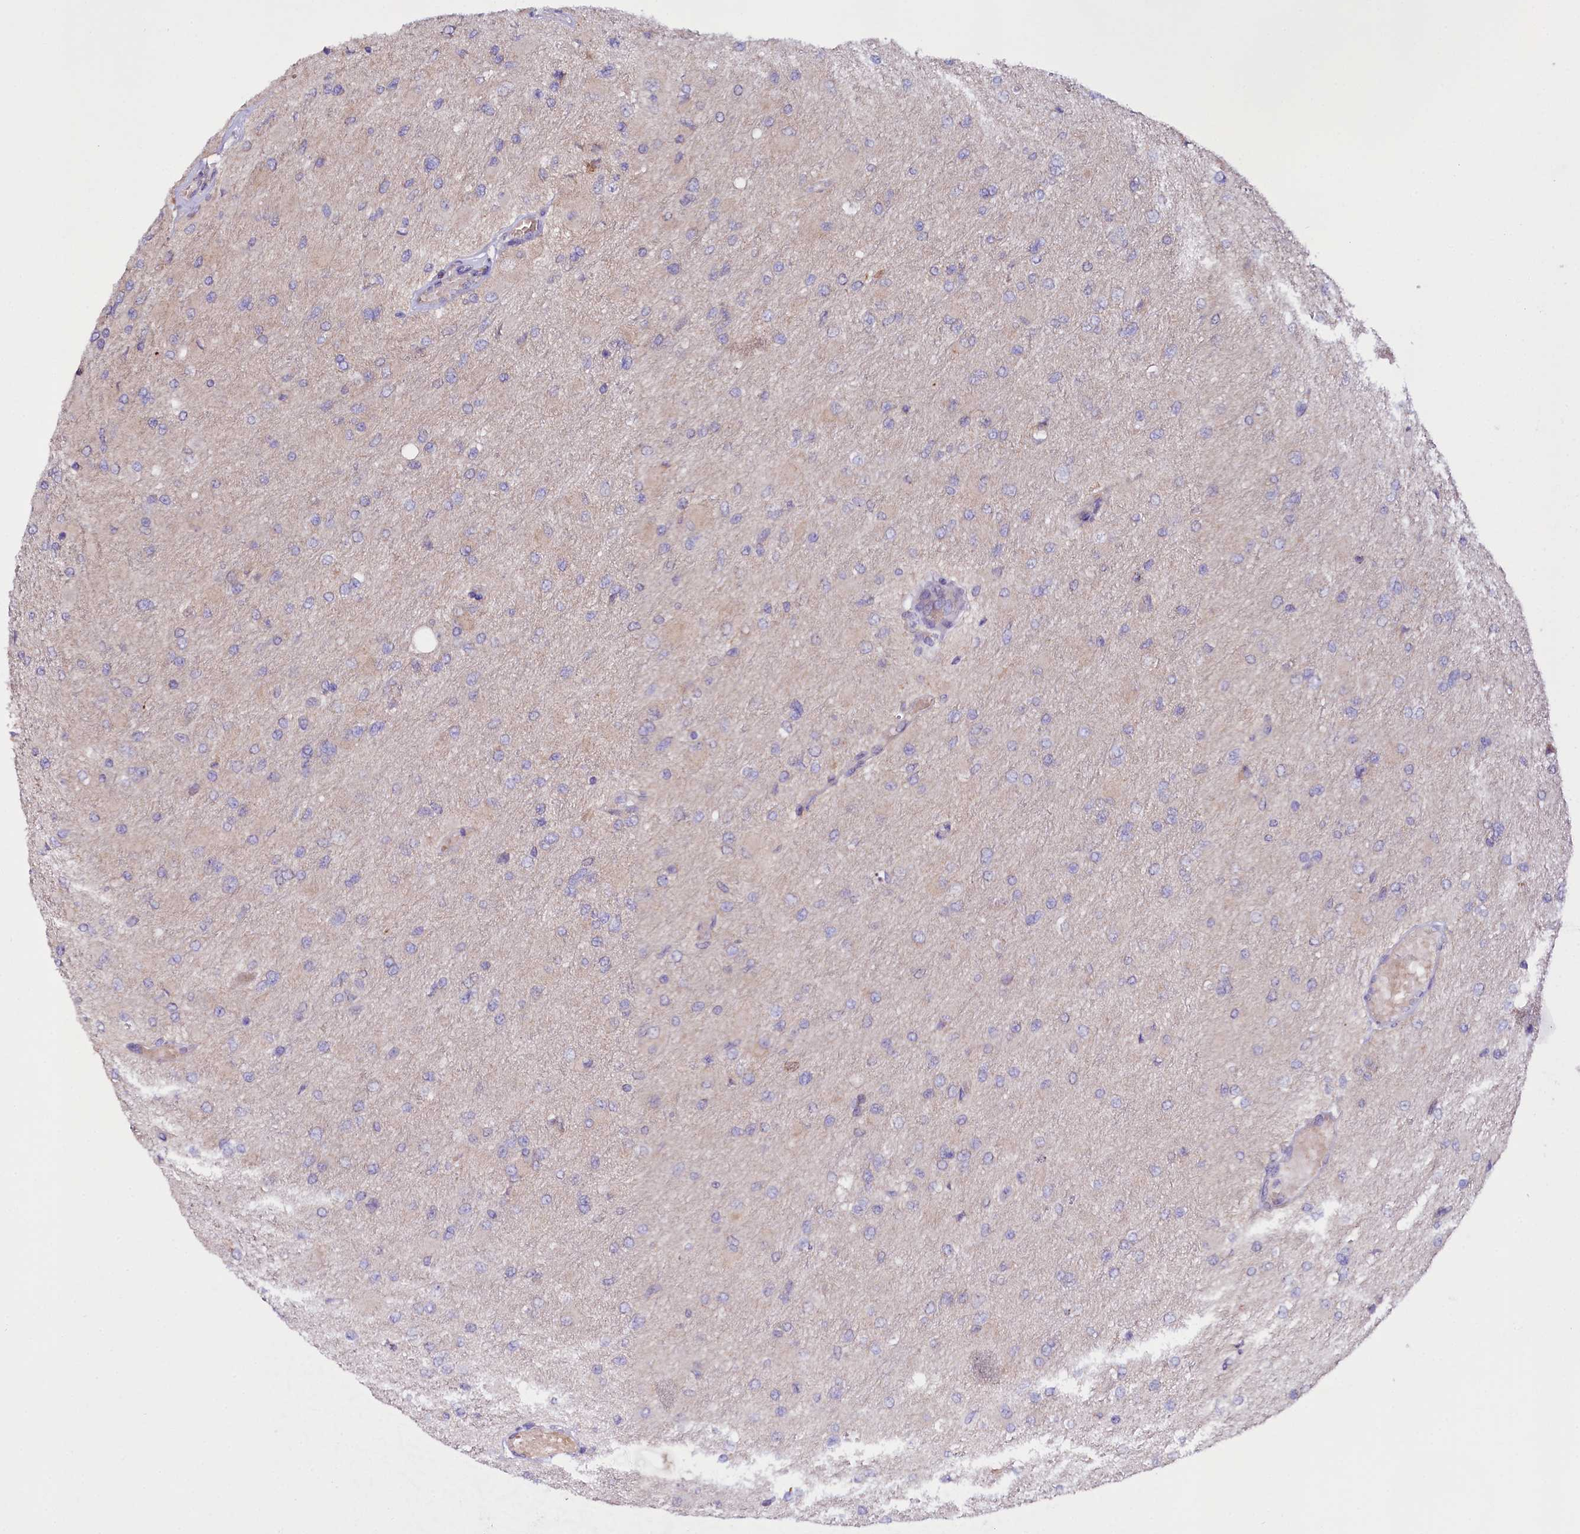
{"staining": {"intensity": "negative", "quantity": "none", "location": "none"}, "tissue": "glioma", "cell_type": "Tumor cells", "image_type": "cancer", "snomed": [{"axis": "morphology", "description": "Glioma, malignant, High grade"}, {"axis": "topography", "description": "Cerebral cortex"}], "caption": "High magnification brightfield microscopy of malignant glioma (high-grade) stained with DAB (brown) and counterstained with hematoxylin (blue): tumor cells show no significant staining.", "gene": "ZNF45", "patient": {"sex": "female", "age": 36}}